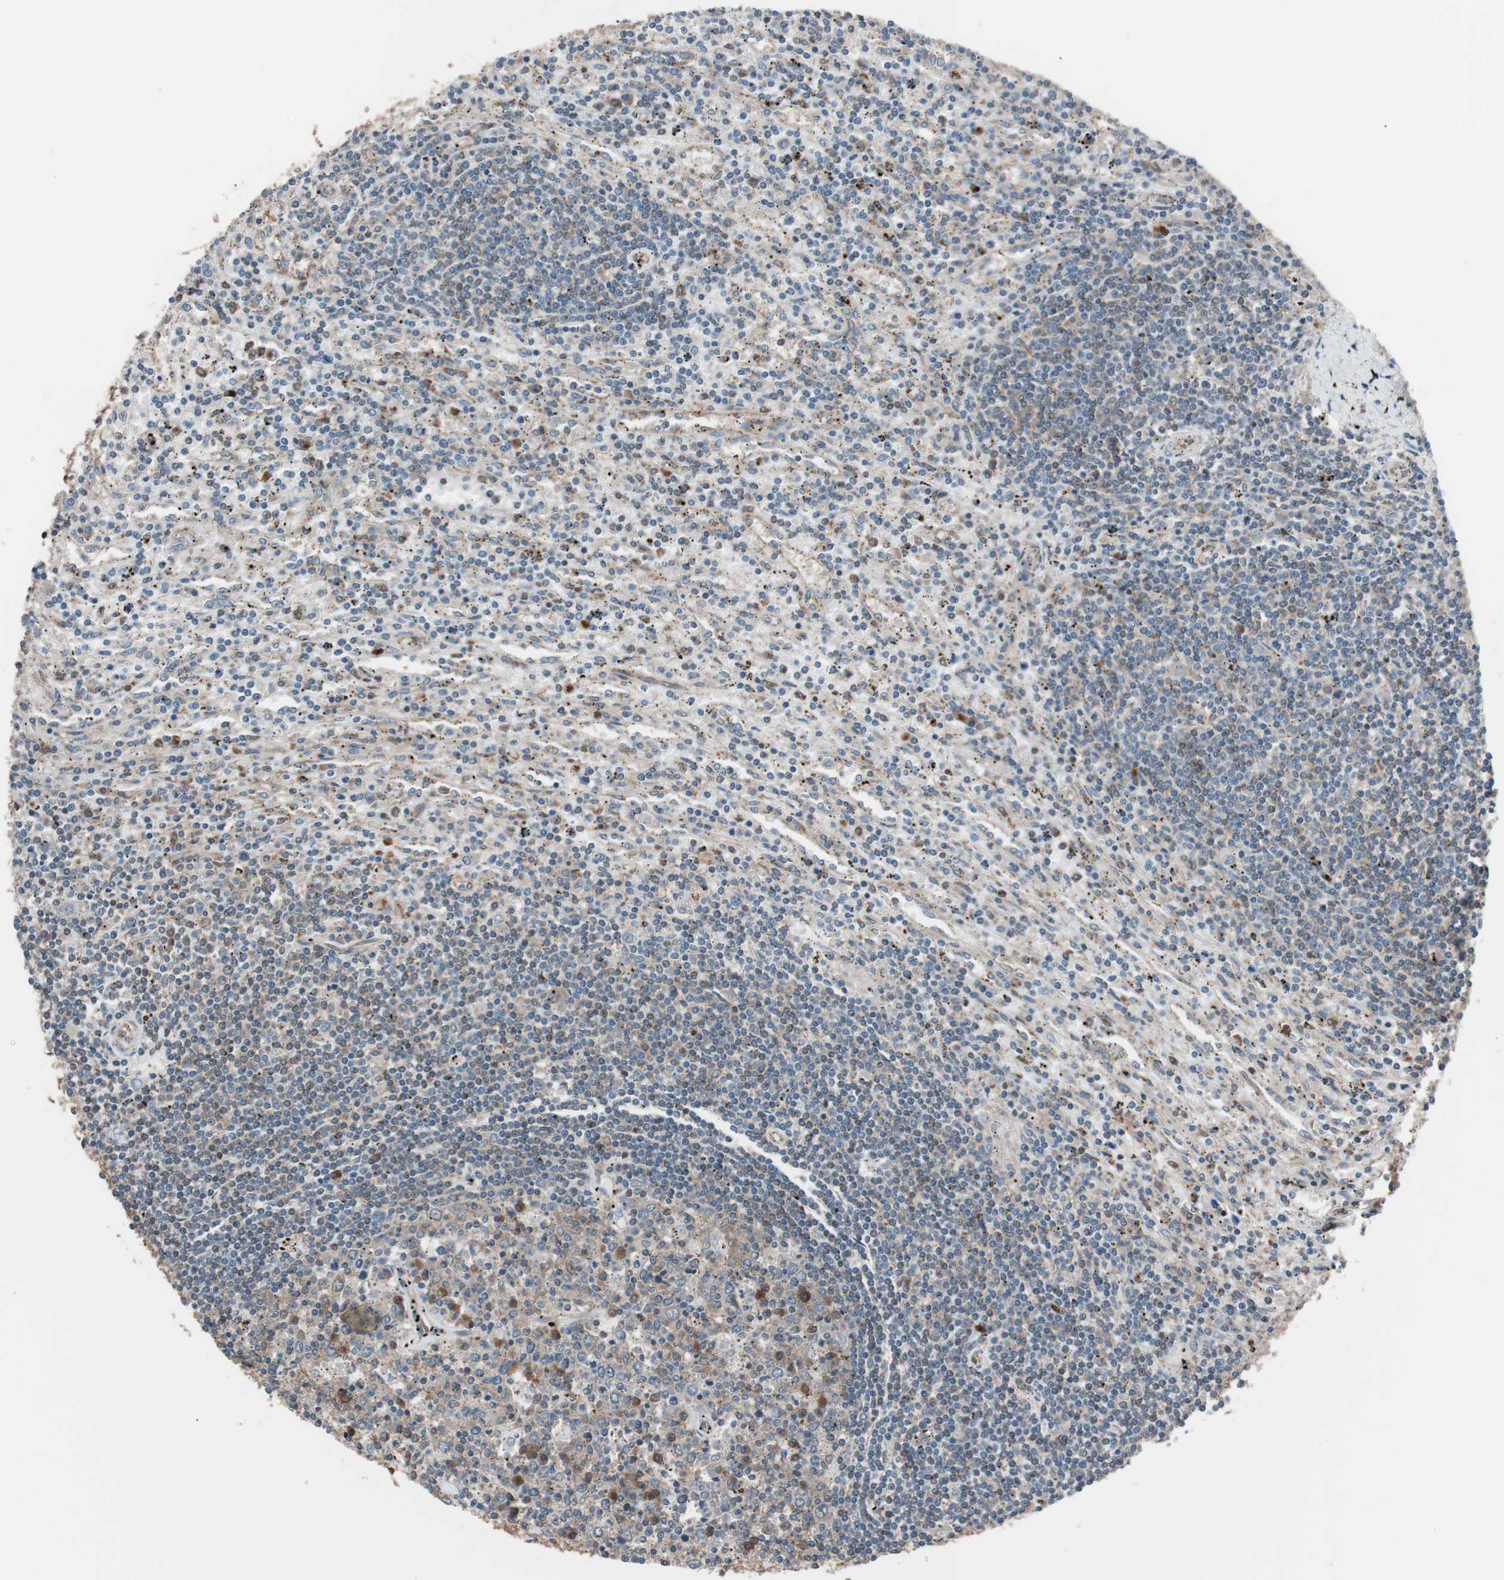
{"staining": {"intensity": "weak", "quantity": "<25%", "location": "cytoplasmic/membranous"}, "tissue": "lymphoma", "cell_type": "Tumor cells", "image_type": "cancer", "snomed": [{"axis": "morphology", "description": "Malignant lymphoma, non-Hodgkin's type, Low grade"}, {"axis": "topography", "description": "Spleen"}], "caption": "This is an immunohistochemistry (IHC) histopathology image of human lymphoma. There is no staining in tumor cells.", "gene": "SEC31A", "patient": {"sex": "male", "age": 76}}